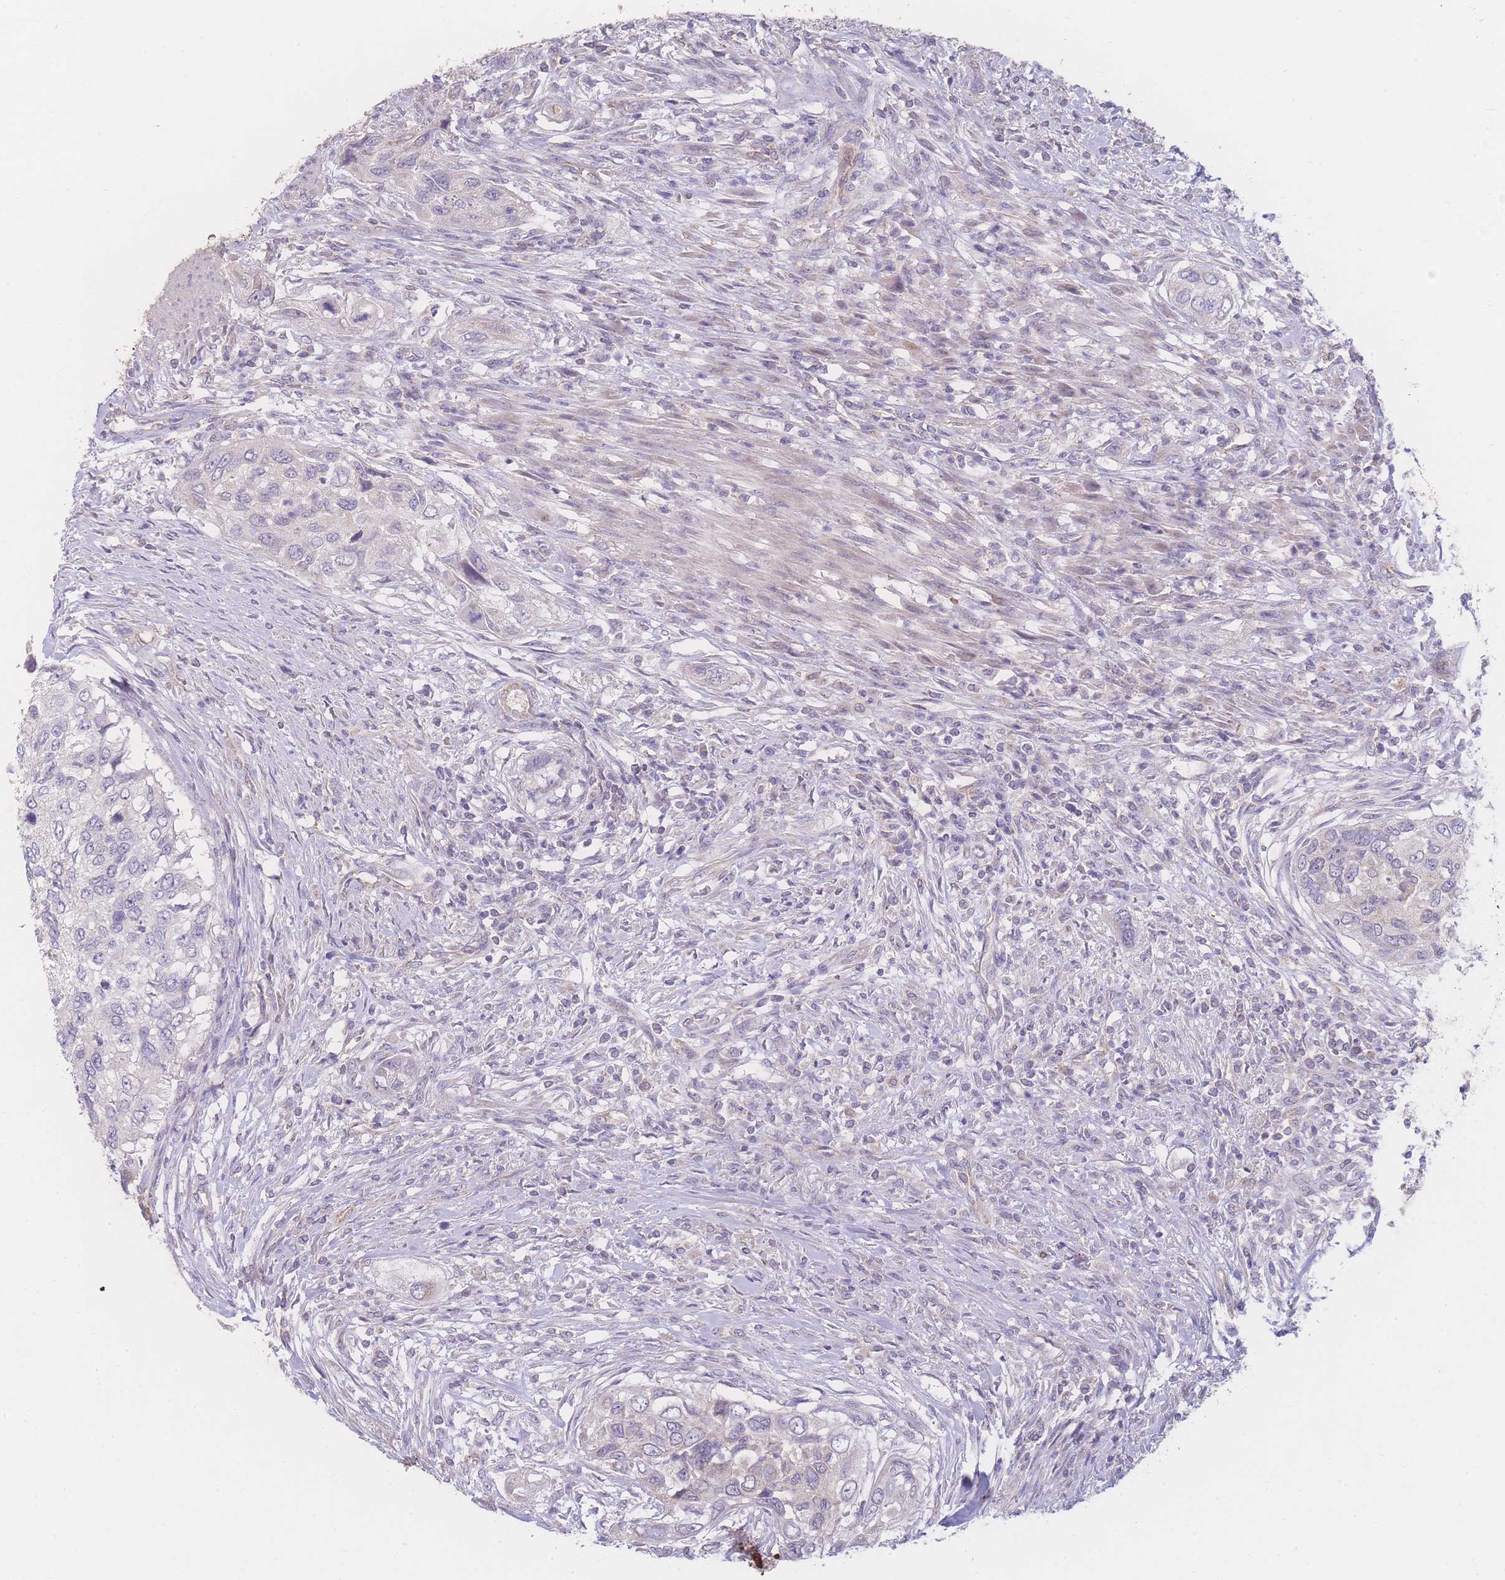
{"staining": {"intensity": "negative", "quantity": "none", "location": "none"}, "tissue": "urothelial cancer", "cell_type": "Tumor cells", "image_type": "cancer", "snomed": [{"axis": "morphology", "description": "Urothelial carcinoma, High grade"}, {"axis": "topography", "description": "Urinary bladder"}], "caption": "A micrograph of human high-grade urothelial carcinoma is negative for staining in tumor cells.", "gene": "GIPR", "patient": {"sex": "female", "age": 60}}